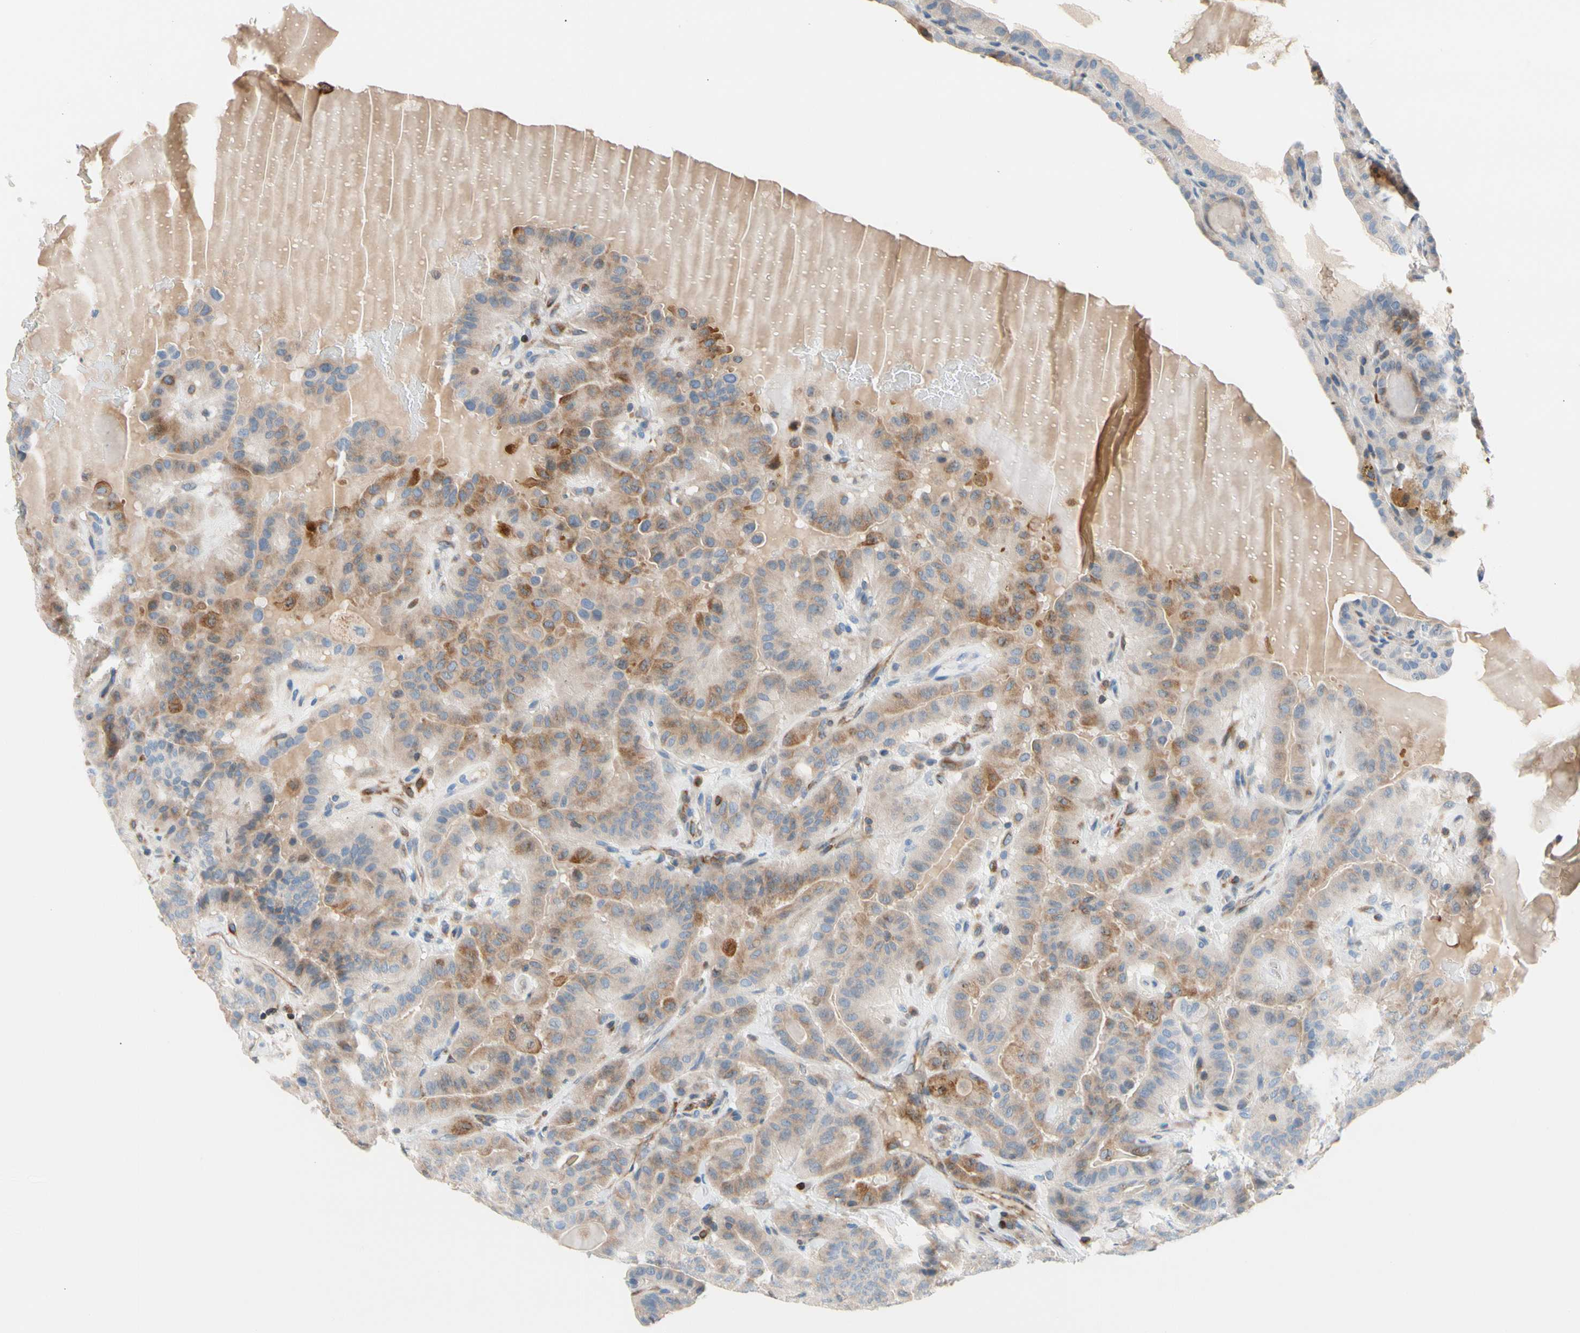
{"staining": {"intensity": "weak", "quantity": "25%-75%", "location": "cytoplasmic/membranous"}, "tissue": "thyroid cancer", "cell_type": "Tumor cells", "image_type": "cancer", "snomed": [{"axis": "morphology", "description": "Papillary adenocarcinoma, NOS"}, {"axis": "topography", "description": "Thyroid gland"}], "caption": "Tumor cells reveal weak cytoplasmic/membranous expression in approximately 25%-75% of cells in papillary adenocarcinoma (thyroid). The staining was performed using DAB to visualize the protein expression in brown, while the nuclei were stained in blue with hematoxylin (Magnification: 20x).", "gene": "MAP3K3", "patient": {"sex": "male", "age": 77}}